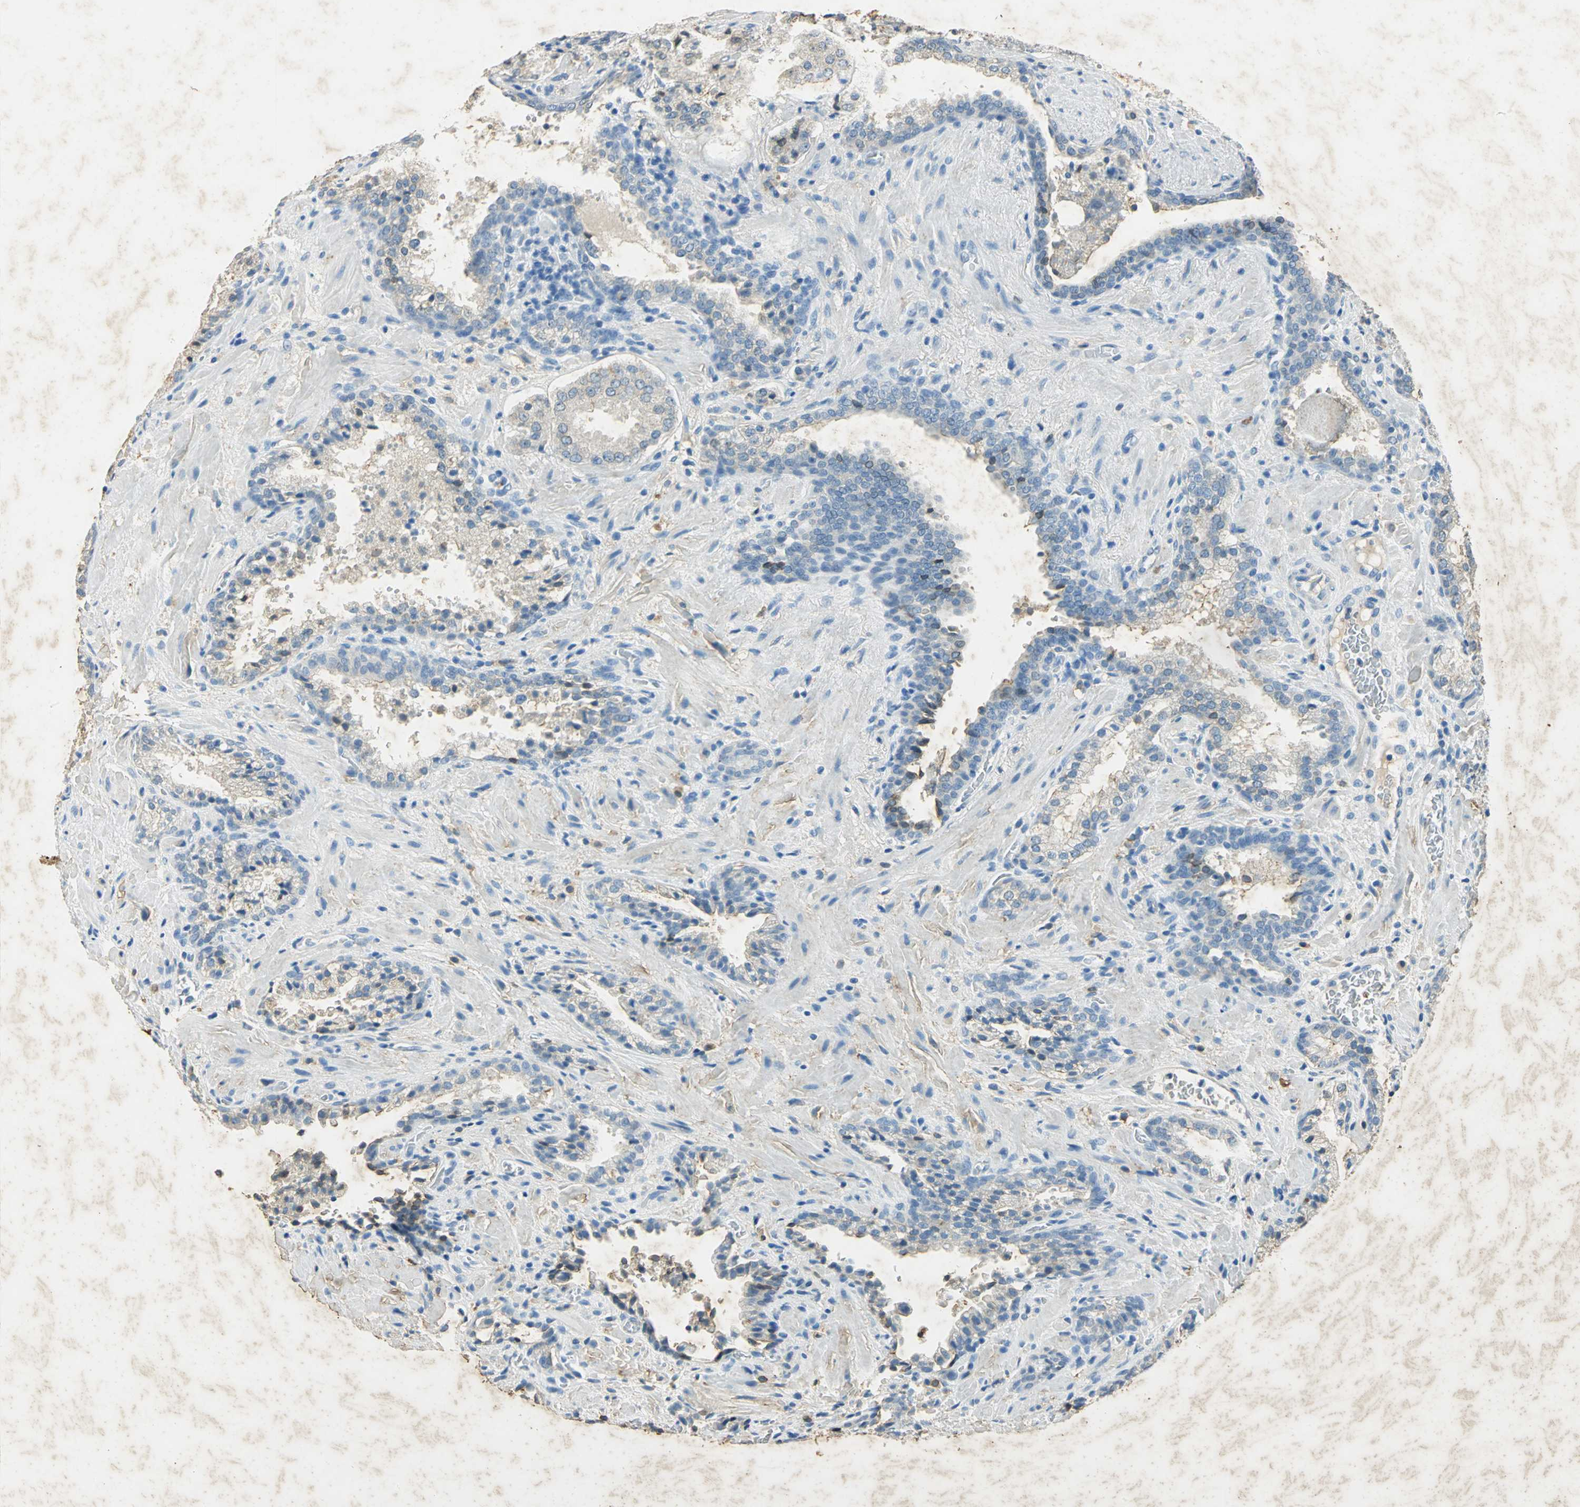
{"staining": {"intensity": "negative", "quantity": "none", "location": "none"}, "tissue": "prostate cancer", "cell_type": "Tumor cells", "image_type": "cancer", "snomed": [{"axis": "morphology", "description": "Adenocarcinoma, High grade"}, {"axis": "topography", "description": "Prostate"}], "caption": "Prostate adenocarcinoma (high-grade) stained for a protein using immunohistochemistry shows no positivity tumor cells.", "gene": "ANXA4", "patient": {"sex": "male", "age": 58}}